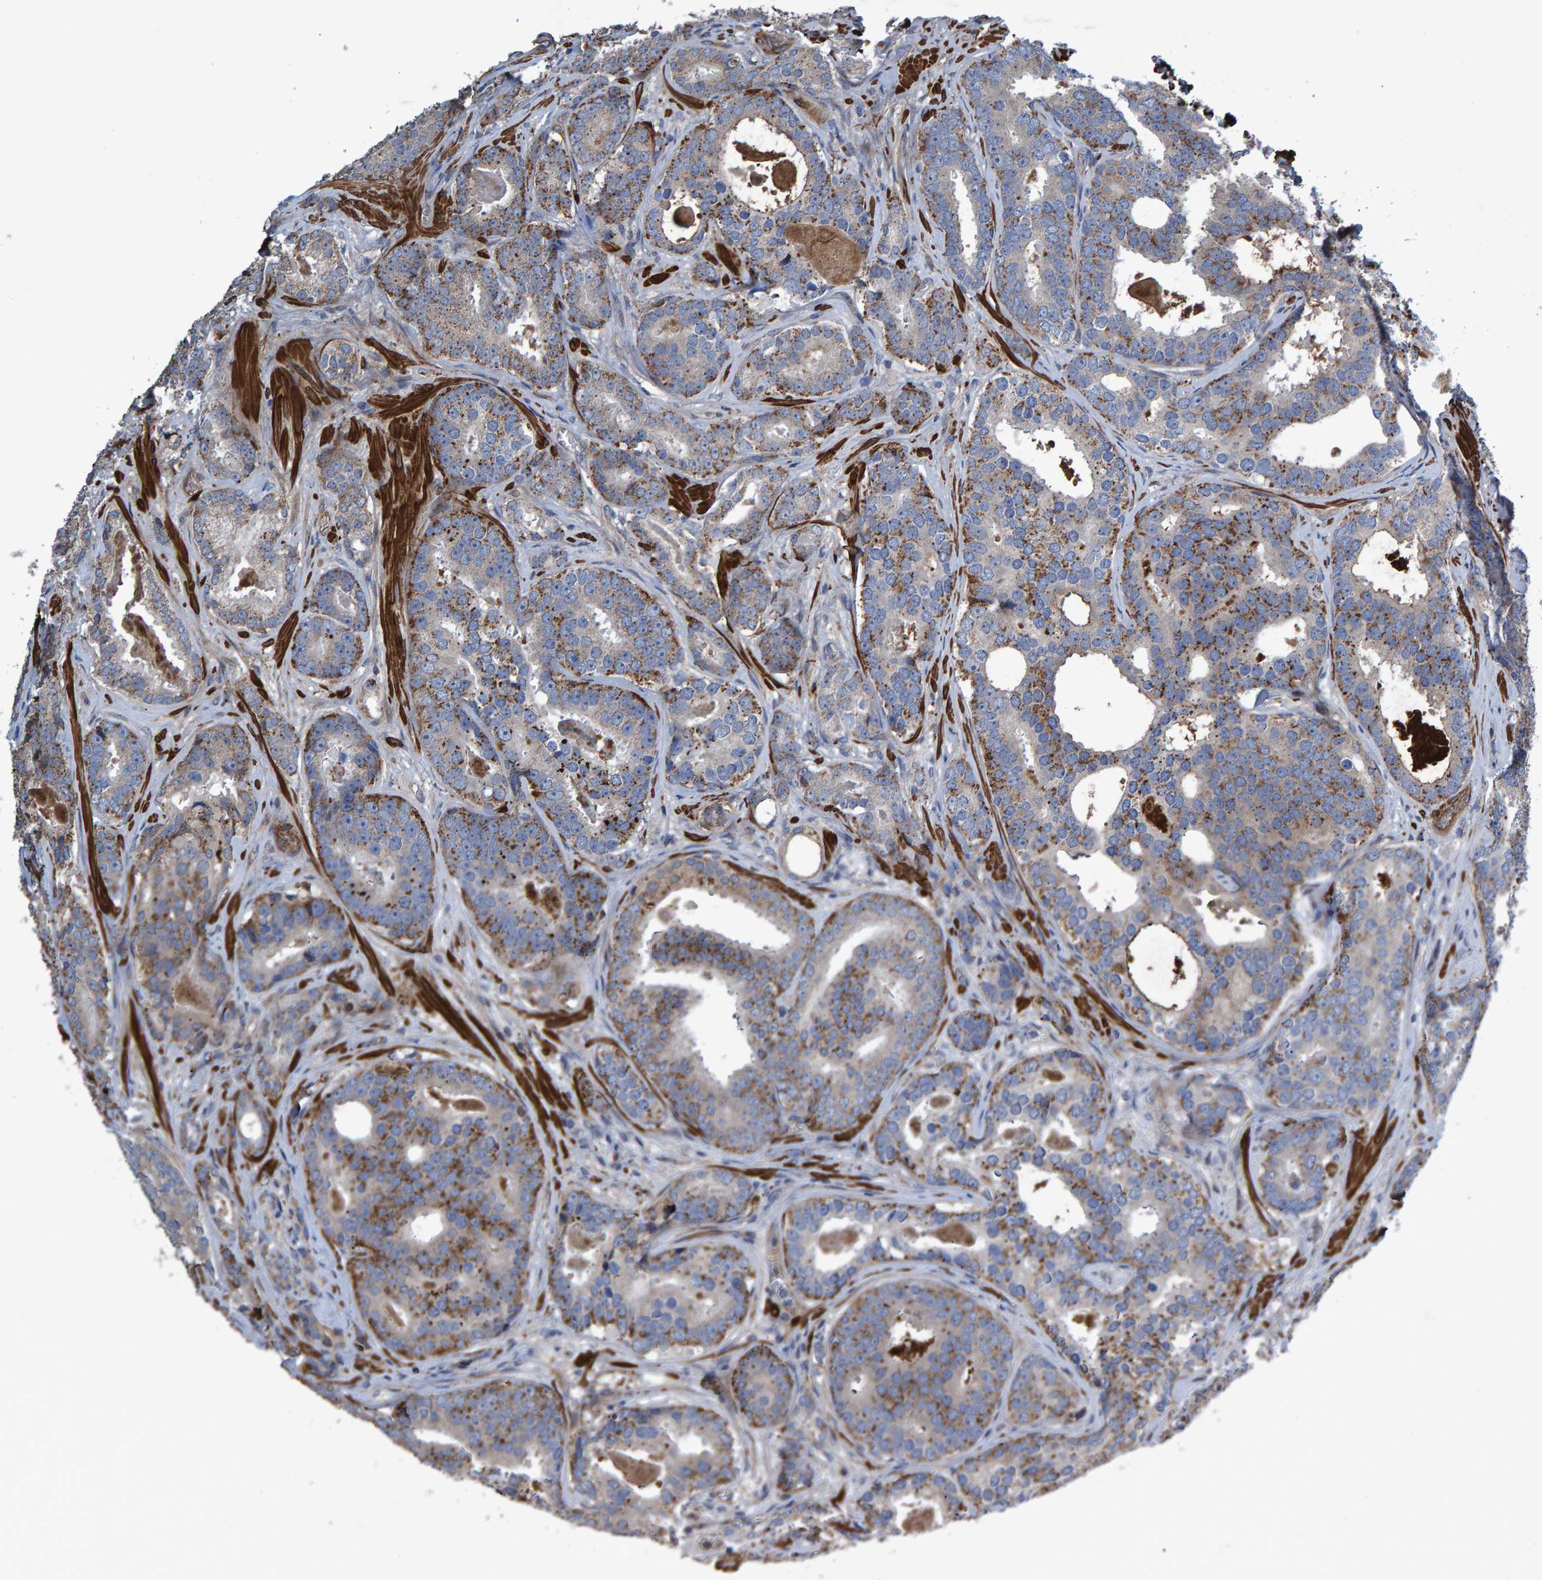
{"staining": {"intensity": "moderate", "quantity": ">75%", "location": "cytoplasmic/membranous"}, "tissue": "prostate cancer", "cell_type": "Tumor cells", "image_type": "cancer", "snomed": [{"axis": "morphology", "description": "Adenocarcinoma, High grade"}, {"axis": "topography", "description": "Prostate"}], "caption": "High-grade adenocarcinoma (prostate) was stained to show a protein in brown. There is medium levels of moderate cytoplasmic/membranous positivity in about >75% of tumor cells.", "gene": "SLIT2", "patient": {"sex": "male", "age": 60}}